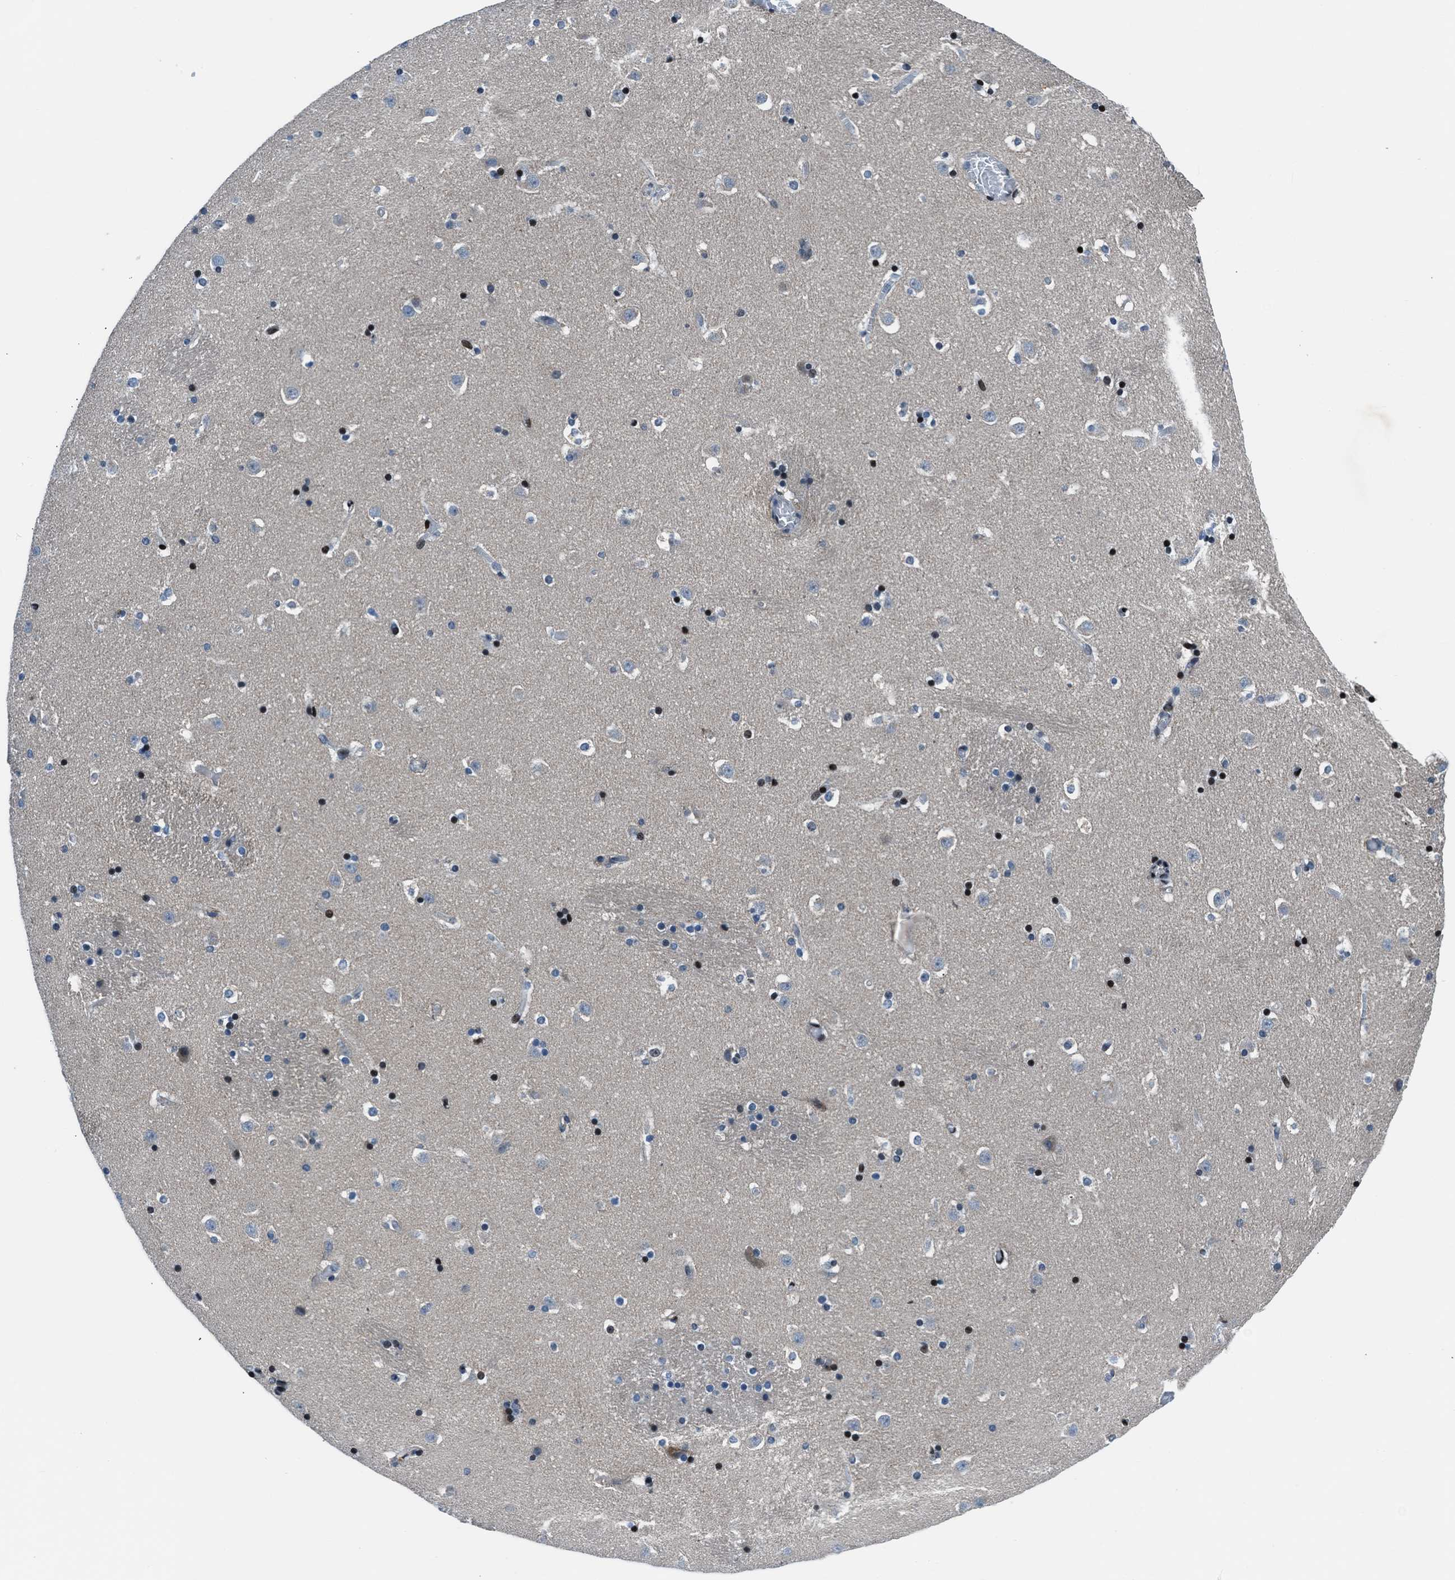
{"staining": {"intensity": "negative", "quantity": "none", "location": "none"}, "tissue": "caudate", "cell_type": "Glial cells", "image_type": "normal", "snomed": [{"axis": "morphology", "description": "Normal tissue, NOS"}, {"axis": "topography", "description": "Lateral ventricle wall"}], "caption": "Caudate stained for a protein using immunohistochemistry (IHC) exhibits no staining glial cells.", "gene": "SLC38A6", "patient": {"sex": "male", "age": 45}}